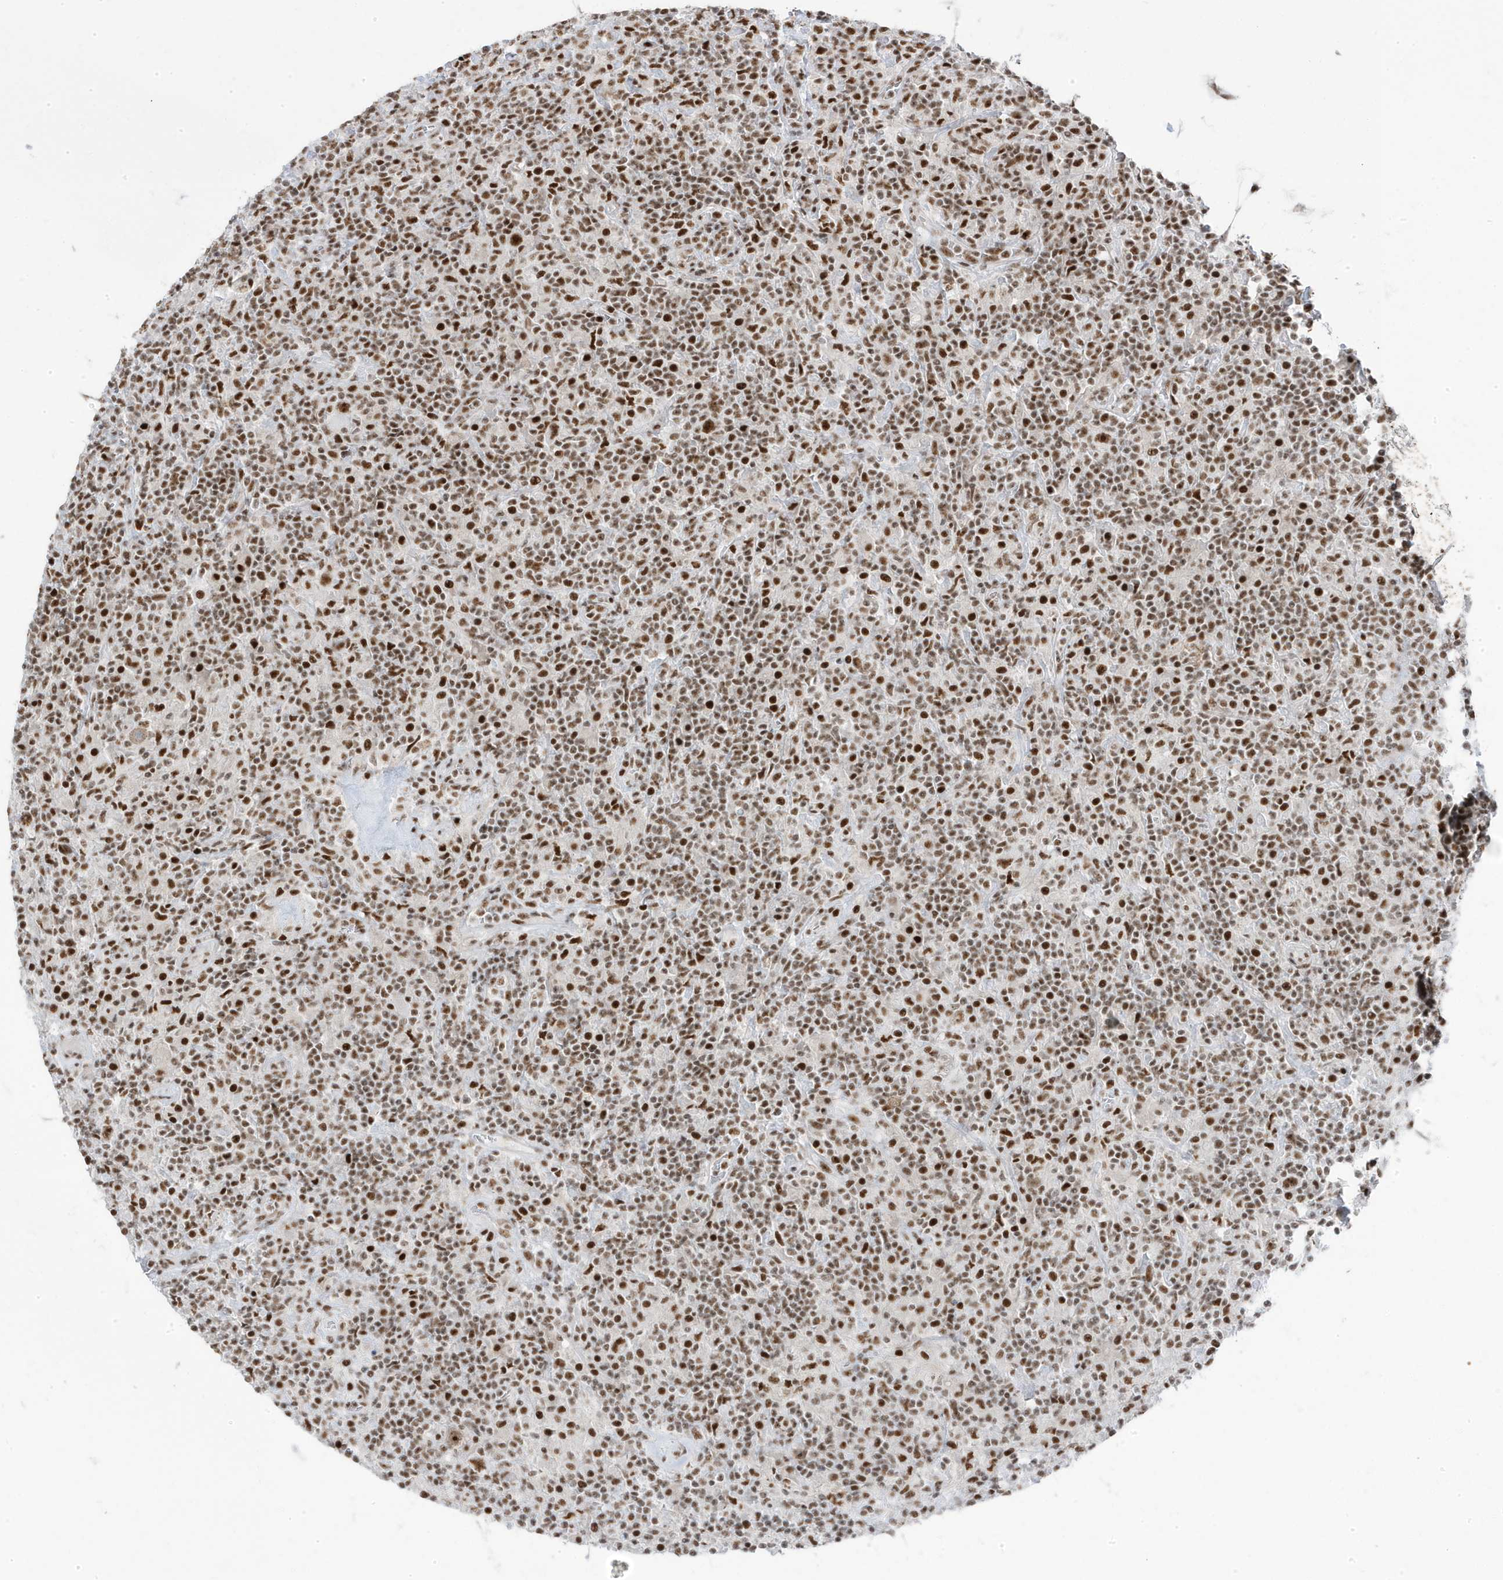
{"staining": {"intensity": "moderate", "quantity": ">75%", "location": "nuclear"}, "tissue": "lymphoma", "cell_type": "Tumor cells", "image_type": "cancer", "snomed": [{"axis": "morphology", "description": "Hodgkin's disease, NOS"}, {"axis": "topography", "description": "Lymph node"}], "caption": "This is an image of immunohistochemistry staining of lymphoma, which shows moderate staining in the nuclear of tumor cells.", "gene": "MTREX", "patient": {"sex": "male", "age": 70}}